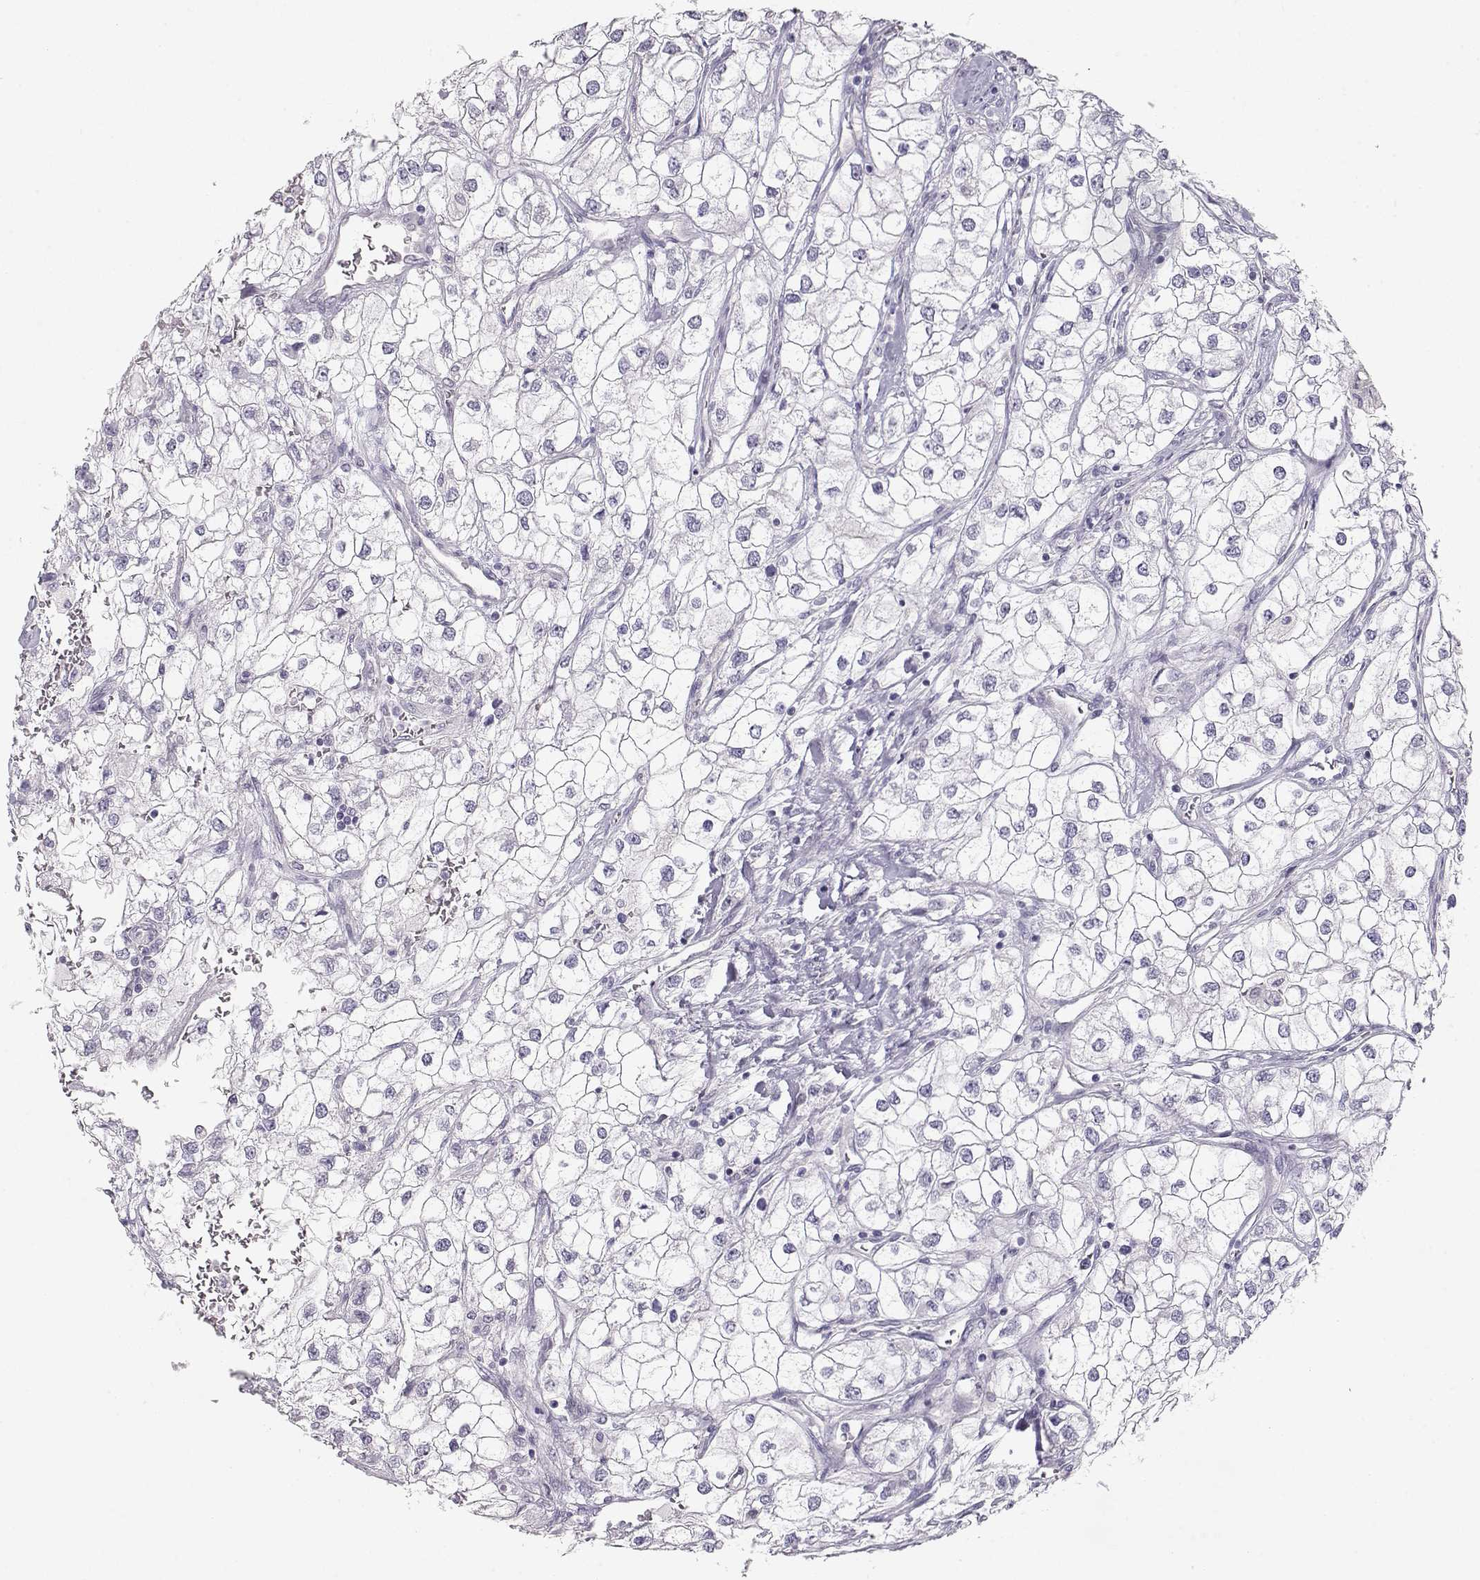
{"staining": {"intensity": "negative", "quantity": "none", "location": "none"}, "tissue": "renal cancer", "cell_type": "Tumor cells", "image_type": "cancer", "snomed": [{"axis": "morphology", "description": "Adenocarcinoma, NOS"}, {"axis": "topography", "description": "Kidney"}], "caption": "A photomicrograph of human renal cancer is negative for staining in tumor cells. (DAB immunohistochemistry (IHC), high magnification).", "gene": "IMPG1", "patient": {"sex": "male", "age": 59}}